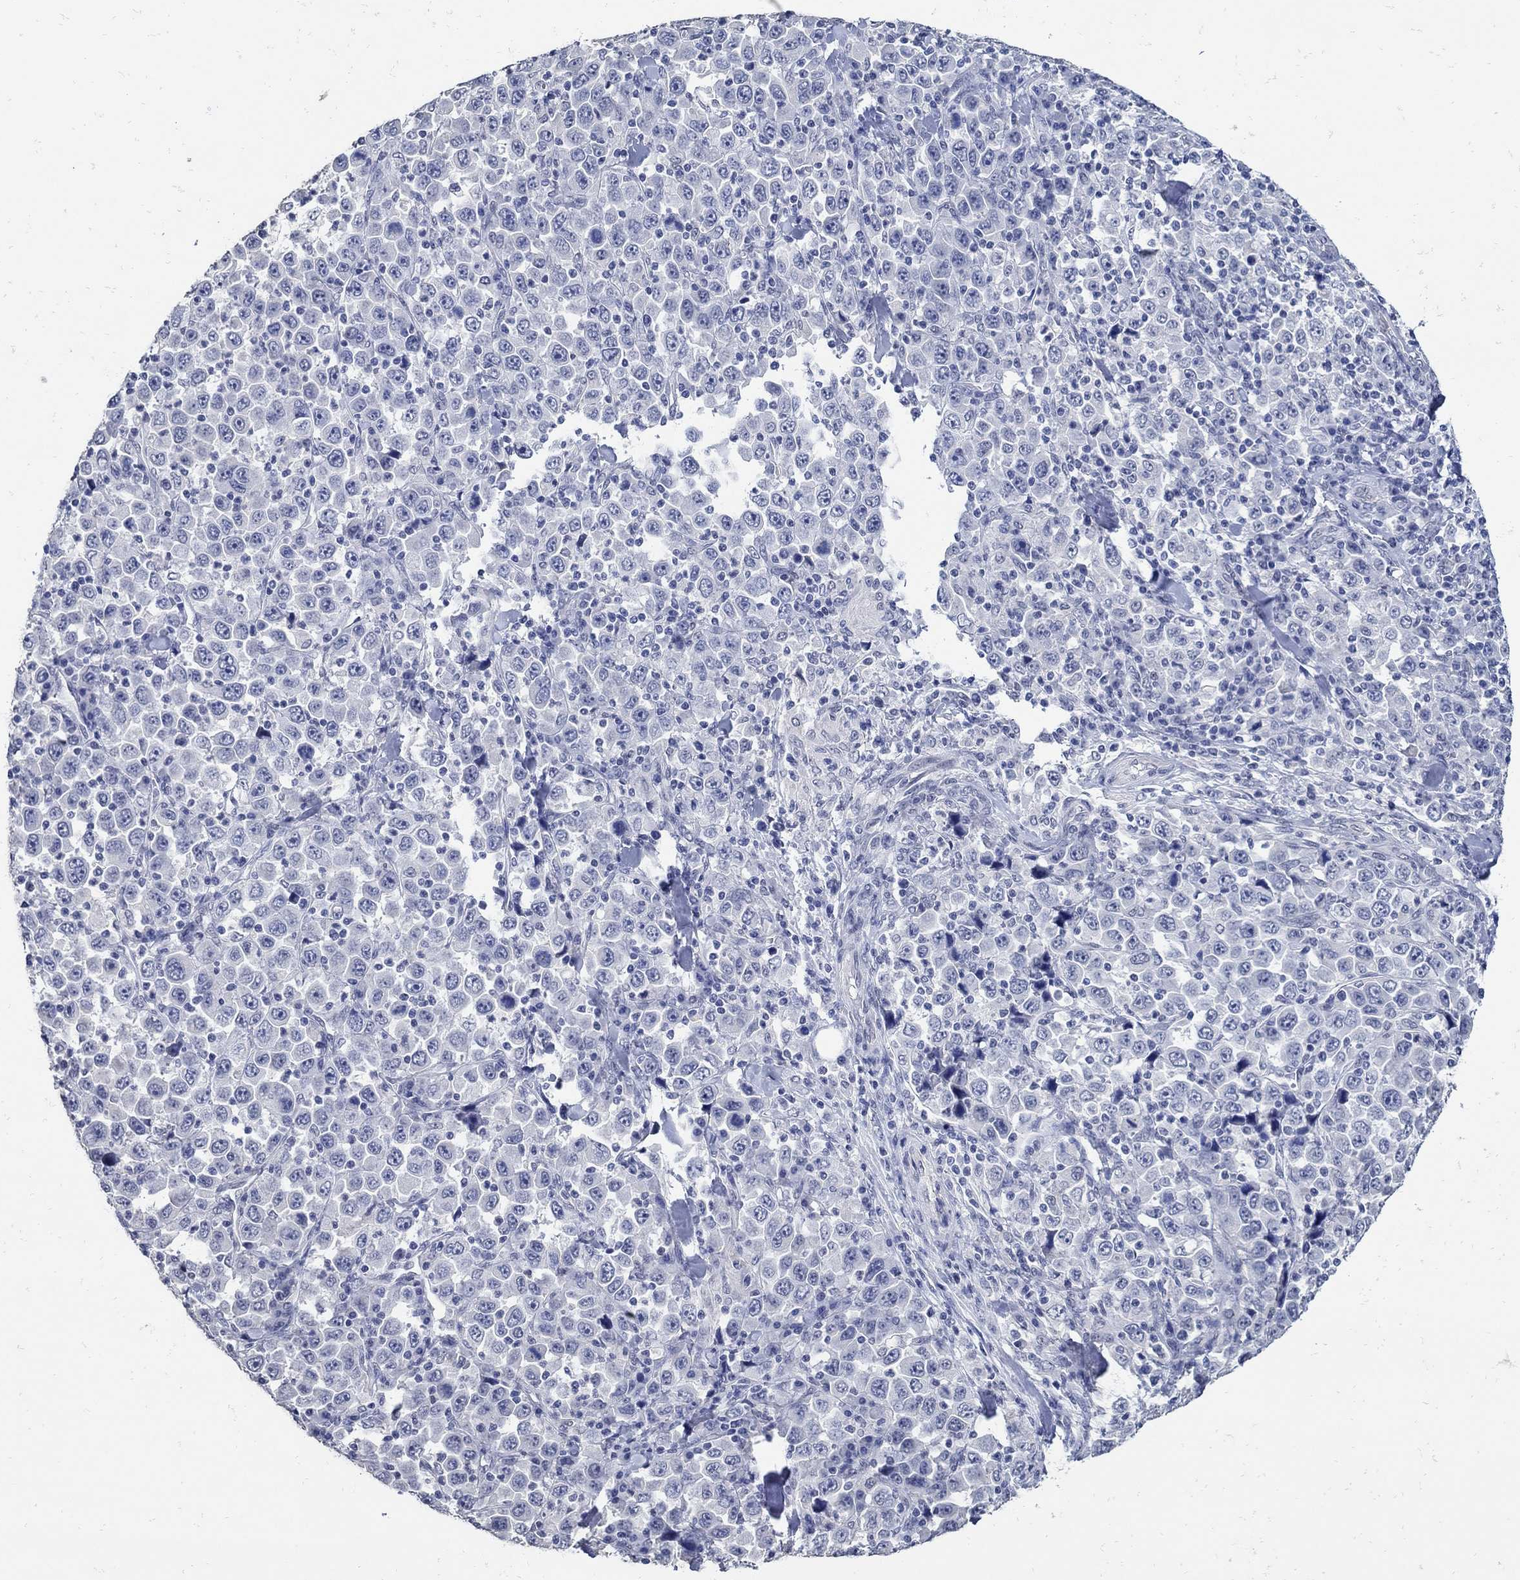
{"staining": {"intensity": "negative", "quantity": "none", "location": "none"}, "tissue": "stomach cancer", "cell_type": "Tumor cells", "image_type": "cancer", "snomed": [{"axis": "morphology", "description": "Normal tissue, NOS"}, {"axis": "morphology", "description": "Adenocarcinoma, NOS"}, {"axis": "topography", "description": "Stomach, upper"}, {"axis": "topography", "description": "Stomach"}], "caption": "The image reveals no staining of tumor cells in stomach cancer (adenocarcinoma).", "gene": "KCNN3", "patient": {"sex": "male", "age": 59}}